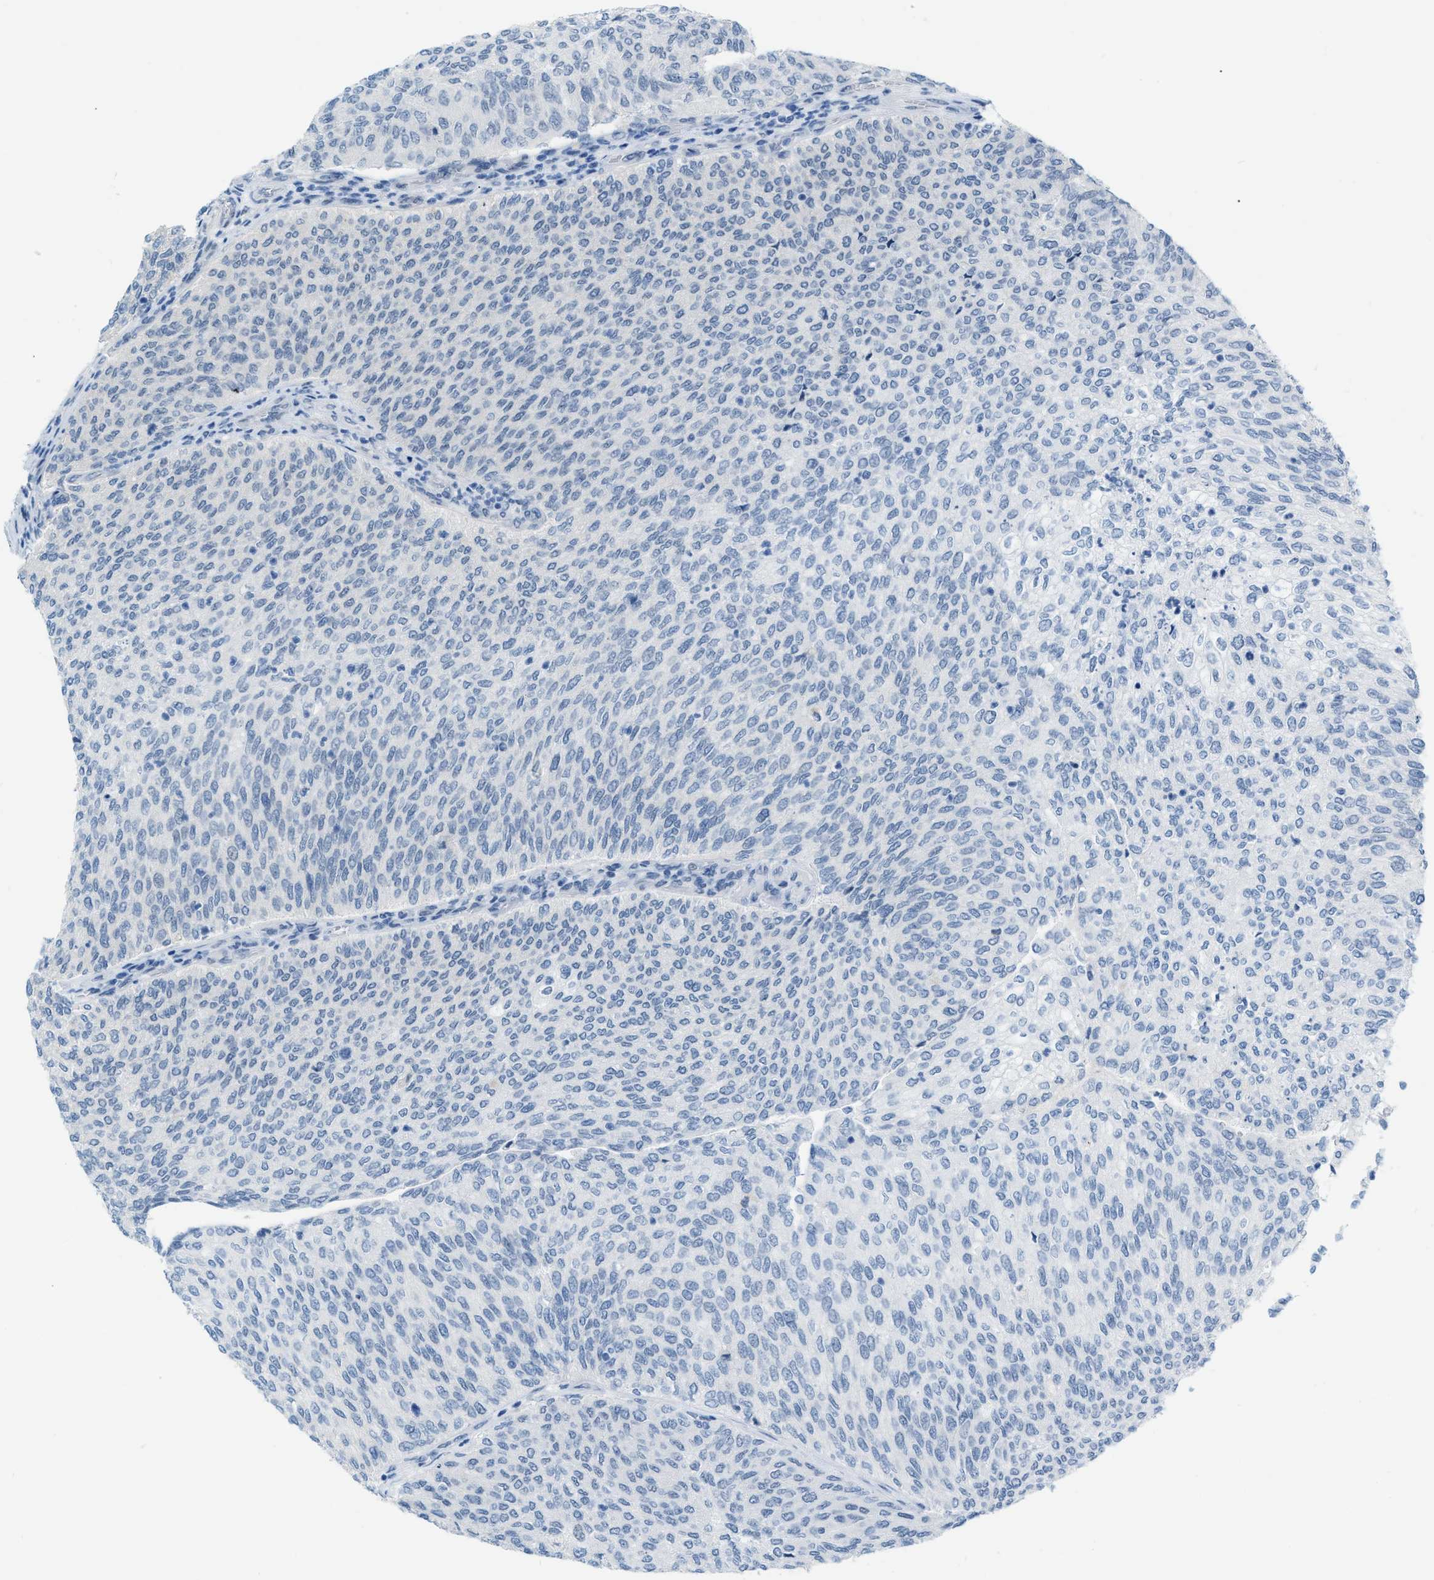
{"staining": {"intensity": "negative", "quantity": "none", "location": "none"}, "tissue": "urothelial cancer", "cell_type": "Tumor cells", "image_type": "cancer", "snomed": [{"axis": "morphology", "description": "Urothelial carcinoma, Low grade"}, {"axis": "topography", "description": "Urinary bladder"}], "caption": "The IHC histopathology image has no significant staining in tumor cells of urothelial cancer tissue.", "gene": "PHRF1", "patient": {"sex": "female", "age": 79}}